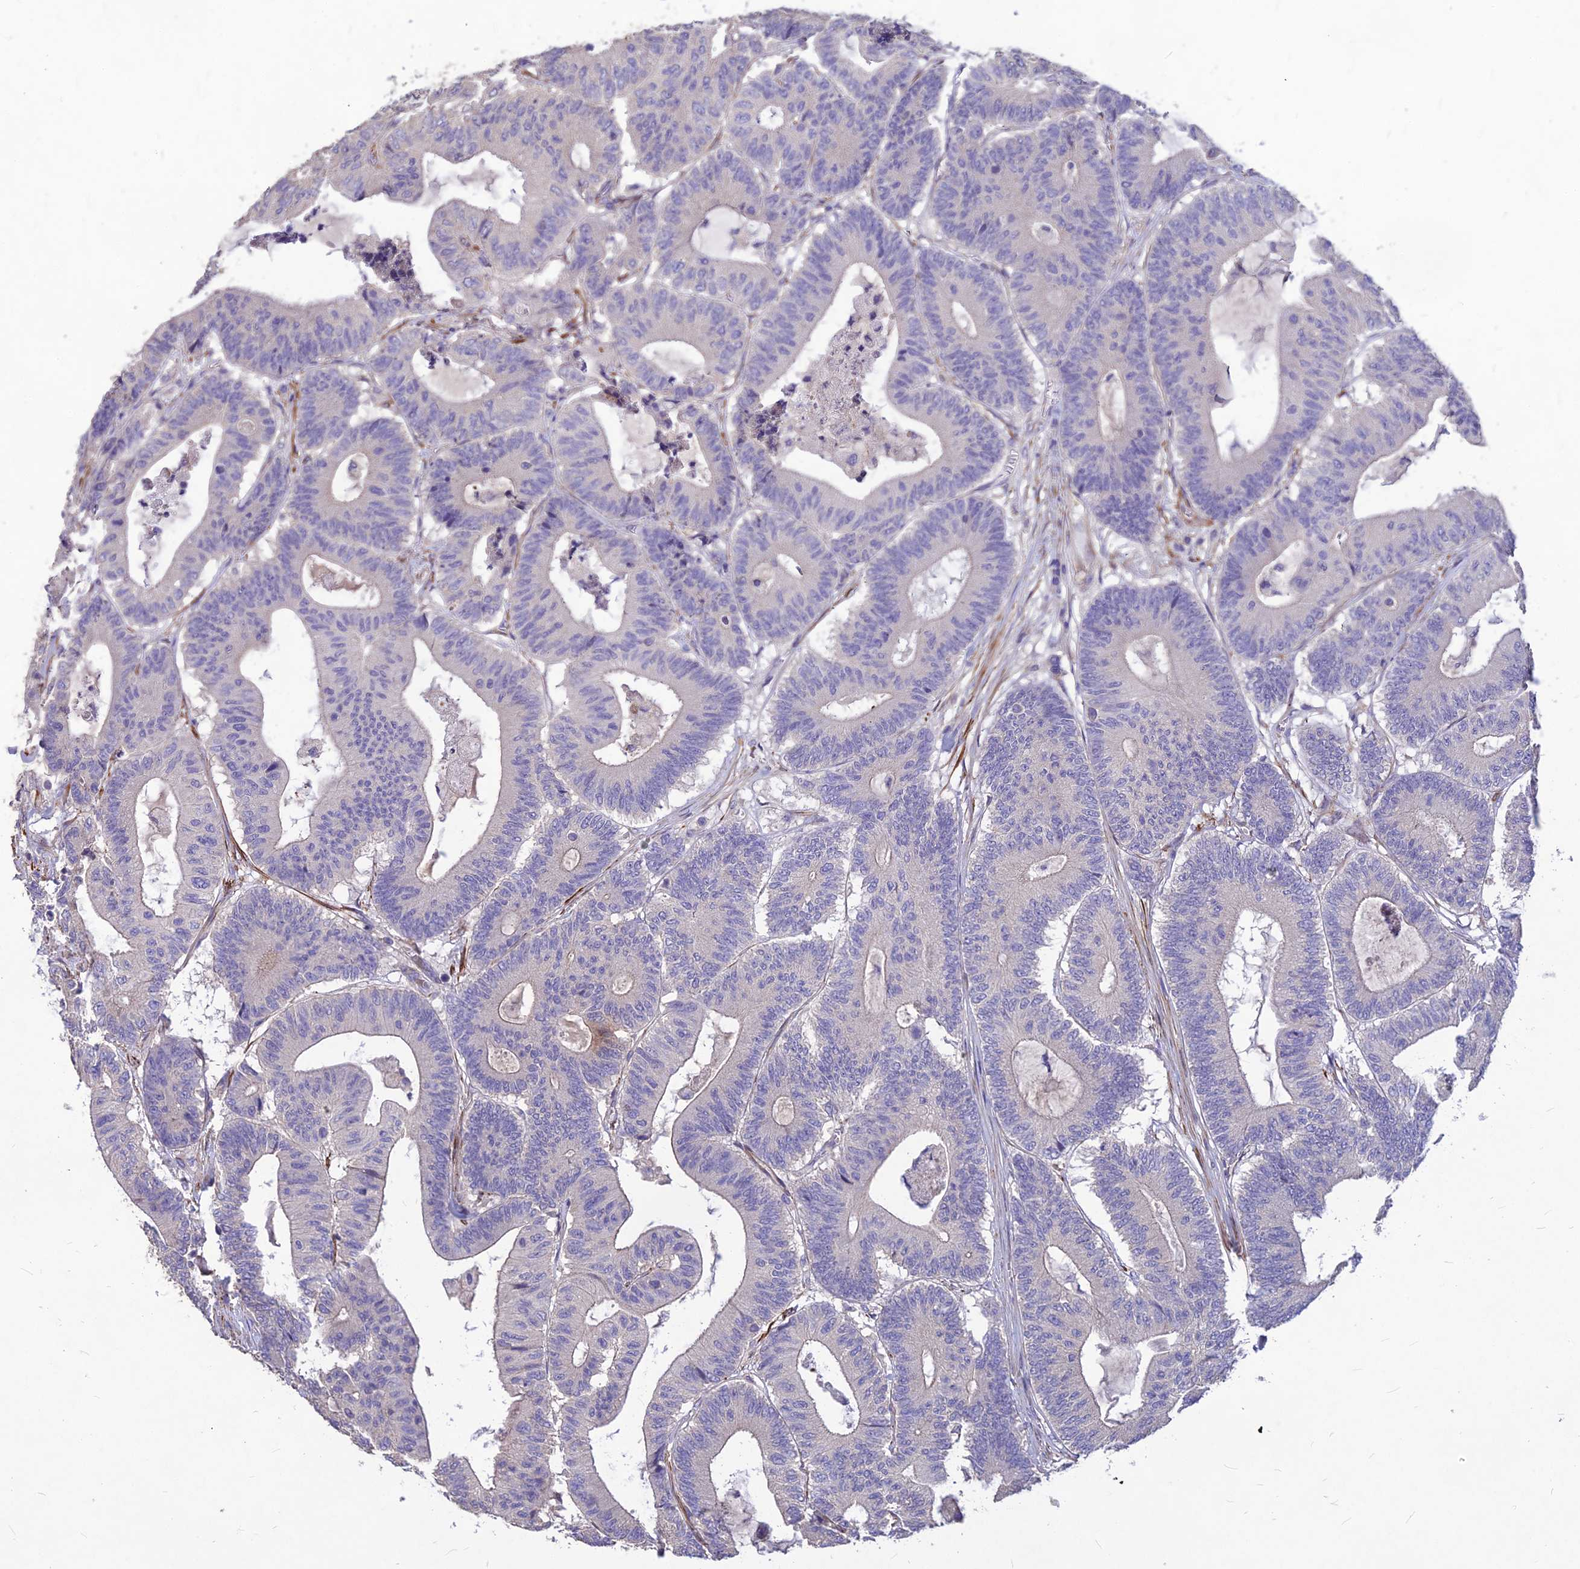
{"staining": {"intensity": "negative", "quantity": "none", "location": "none"}, "tissue": "colorectal cancer", "cell_type": "Tumor cells", "image_type": "cancer", "snomed": [{"axis": "morphology", "description": "Adenocarcinoma, NOS"}, {"axis": "topography", "description": "Colon"}], "caption": "Colorectal adenocarcinoma was stained to show a protein in brown. There is no significant positivity in tumor cells. (DAB immunohistochemistry (IHC) visualized using brightfield microscopy, high magnification).", "gene": "CLUH", "patient": {"sex": "female", "age": 84}}